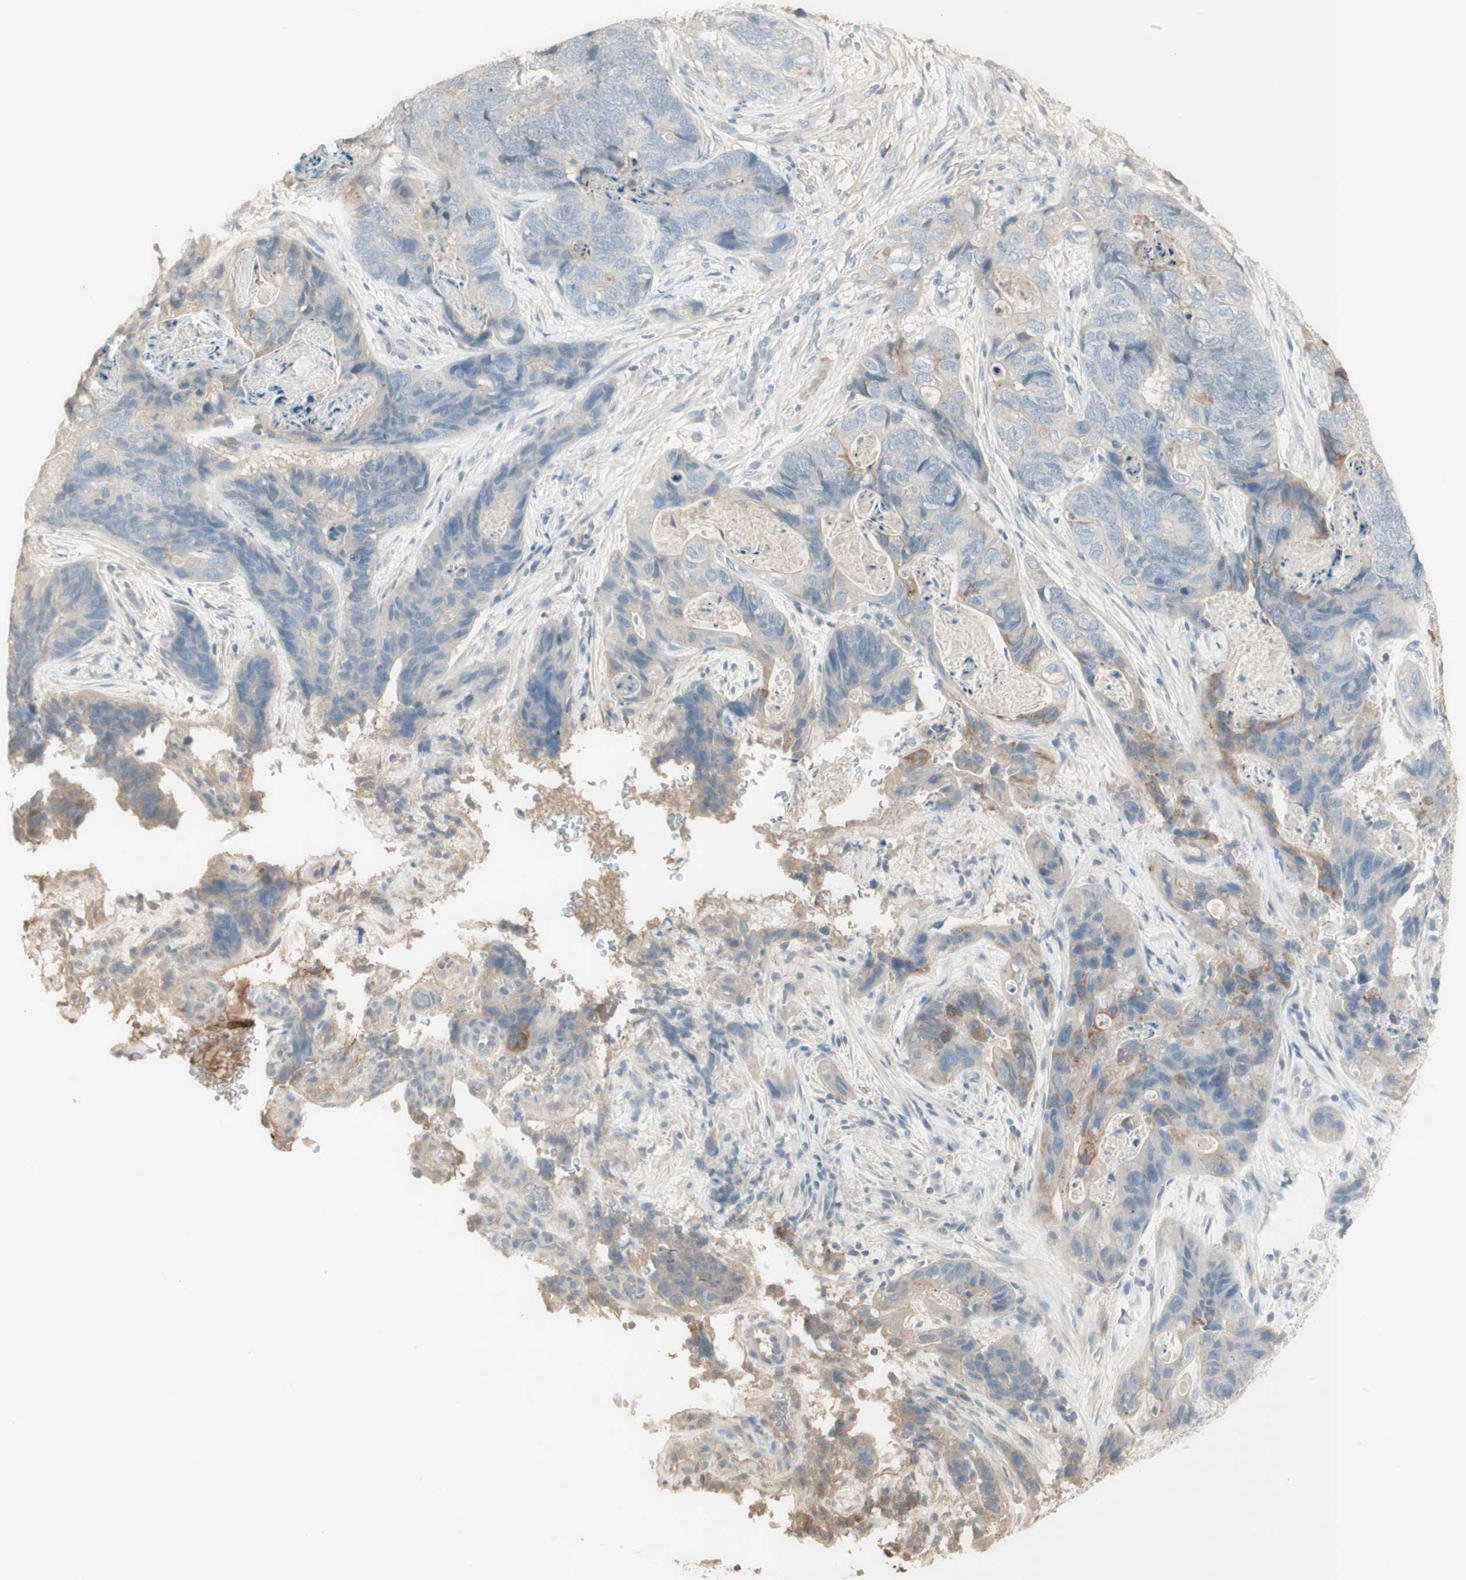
{"staining": {"intensity": "negative", "quantity": "none", "location": "none"}, "tissue": "stomach cancer", "cell_type": "Tumor cells", "image_type": "cancer", "snomed": [{"axis": "morphology", "description": "Adenocarcinoma, NOS"}, {"axis": "topography", "description": "Stomach"}], "caption": "Tumor cells are negative for brown protein staining in stomach cancer.", "gene": "IFNG", "patient": {"sex": "female", "age": 89}}